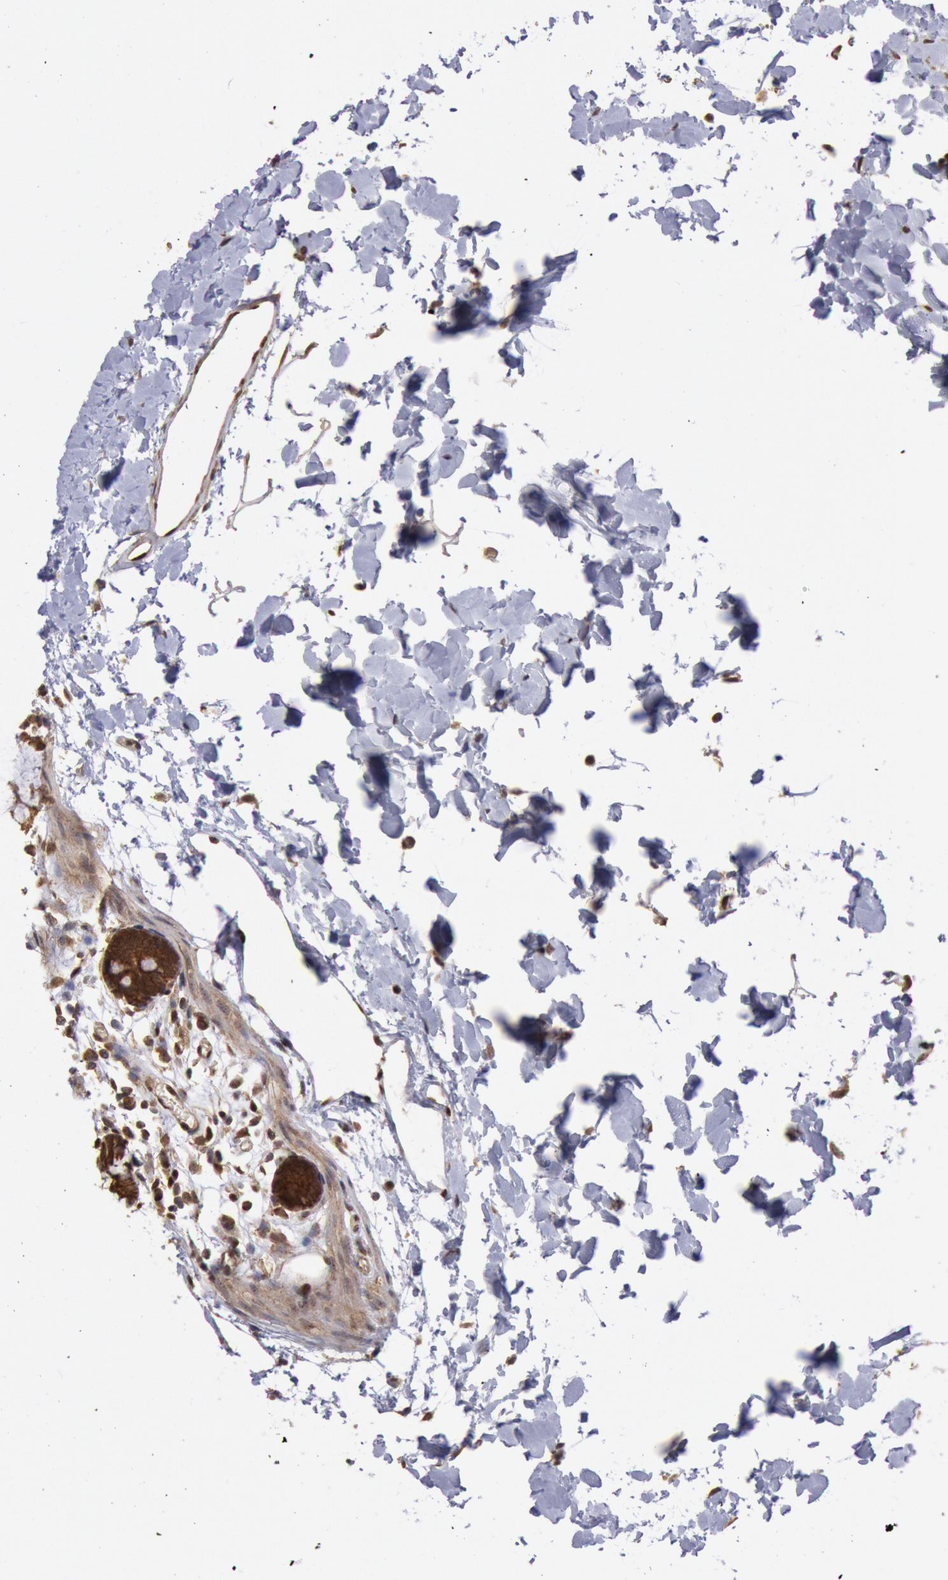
{"staining": {"intensity": "moderate", "quantity": ">75%", "location": "cytoplasmic/membranous,nuclear"}, "tissue": "colon", "cell_type": "Endothelial cells", "image_type": "normal", "snomed": [{"axis": "morphology", "description": "Normal tissue, NOS"}, {"axis": "topography", "description": "Colon"}], "caption": "Colon was stained to show a protein in brown. There is medium levels of moderate cytoplasmic/membranous,nuclear staining in about >75% of endothelial cells. The protein is shown in brown color, while the nuclei are stained blue.", "gene": "STX17", "patient": {"sex": "male", "age": 14}}